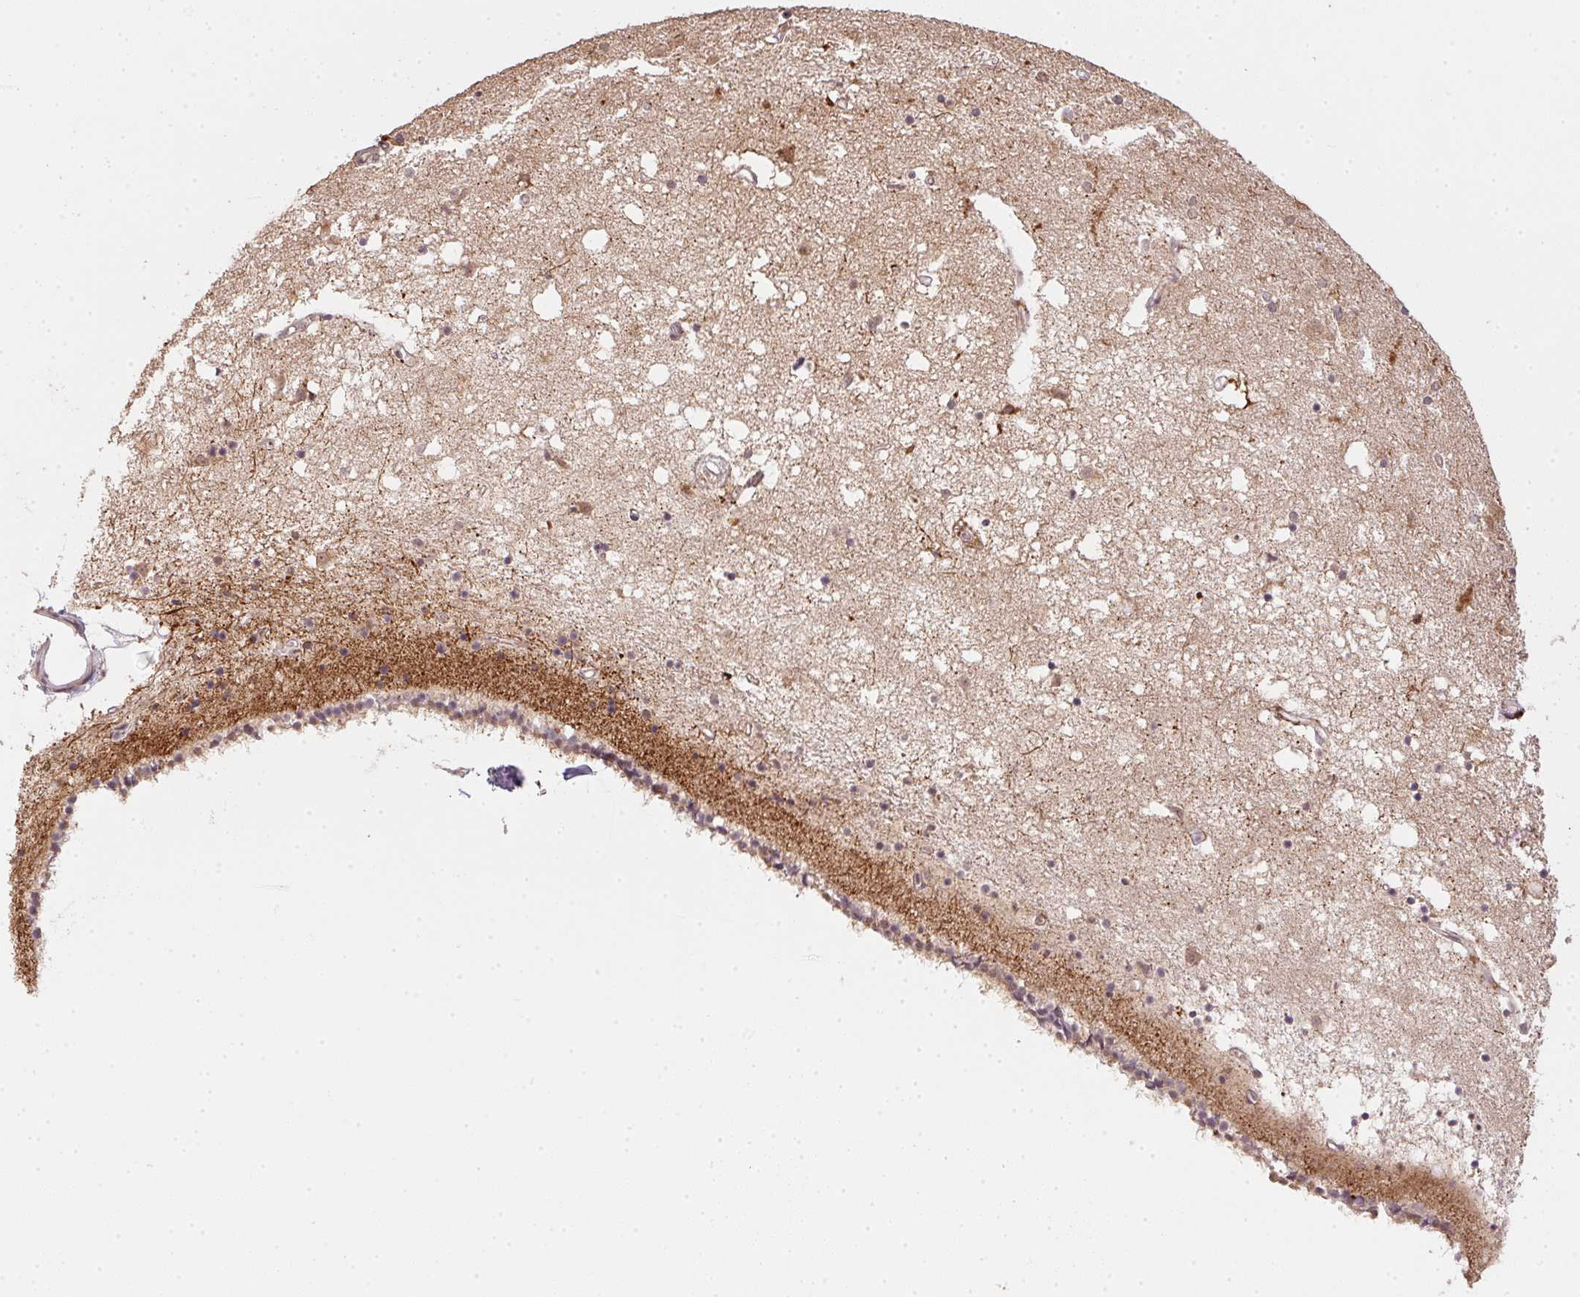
{"staining": {"intensity": "strong", "quantity": "<25%", "location": "cytoplasmic/membranous"}, "tissue": "caudate", "cell_type": "Glial cells", "image_type": "normal", "snomed": [{"axis": "morphology", "description": "Normal tissue, NOS"}, {"axis": "topography", "description": "Lateral ventricle wall"}], "caption": "Glial cells demonstrate medium levels of strong cytoplasmic/membranous expression in approximately <25% of cells in benign caudate.", "gene": "PPP4R4", "patient": {"sex": "female", "age": 71}}